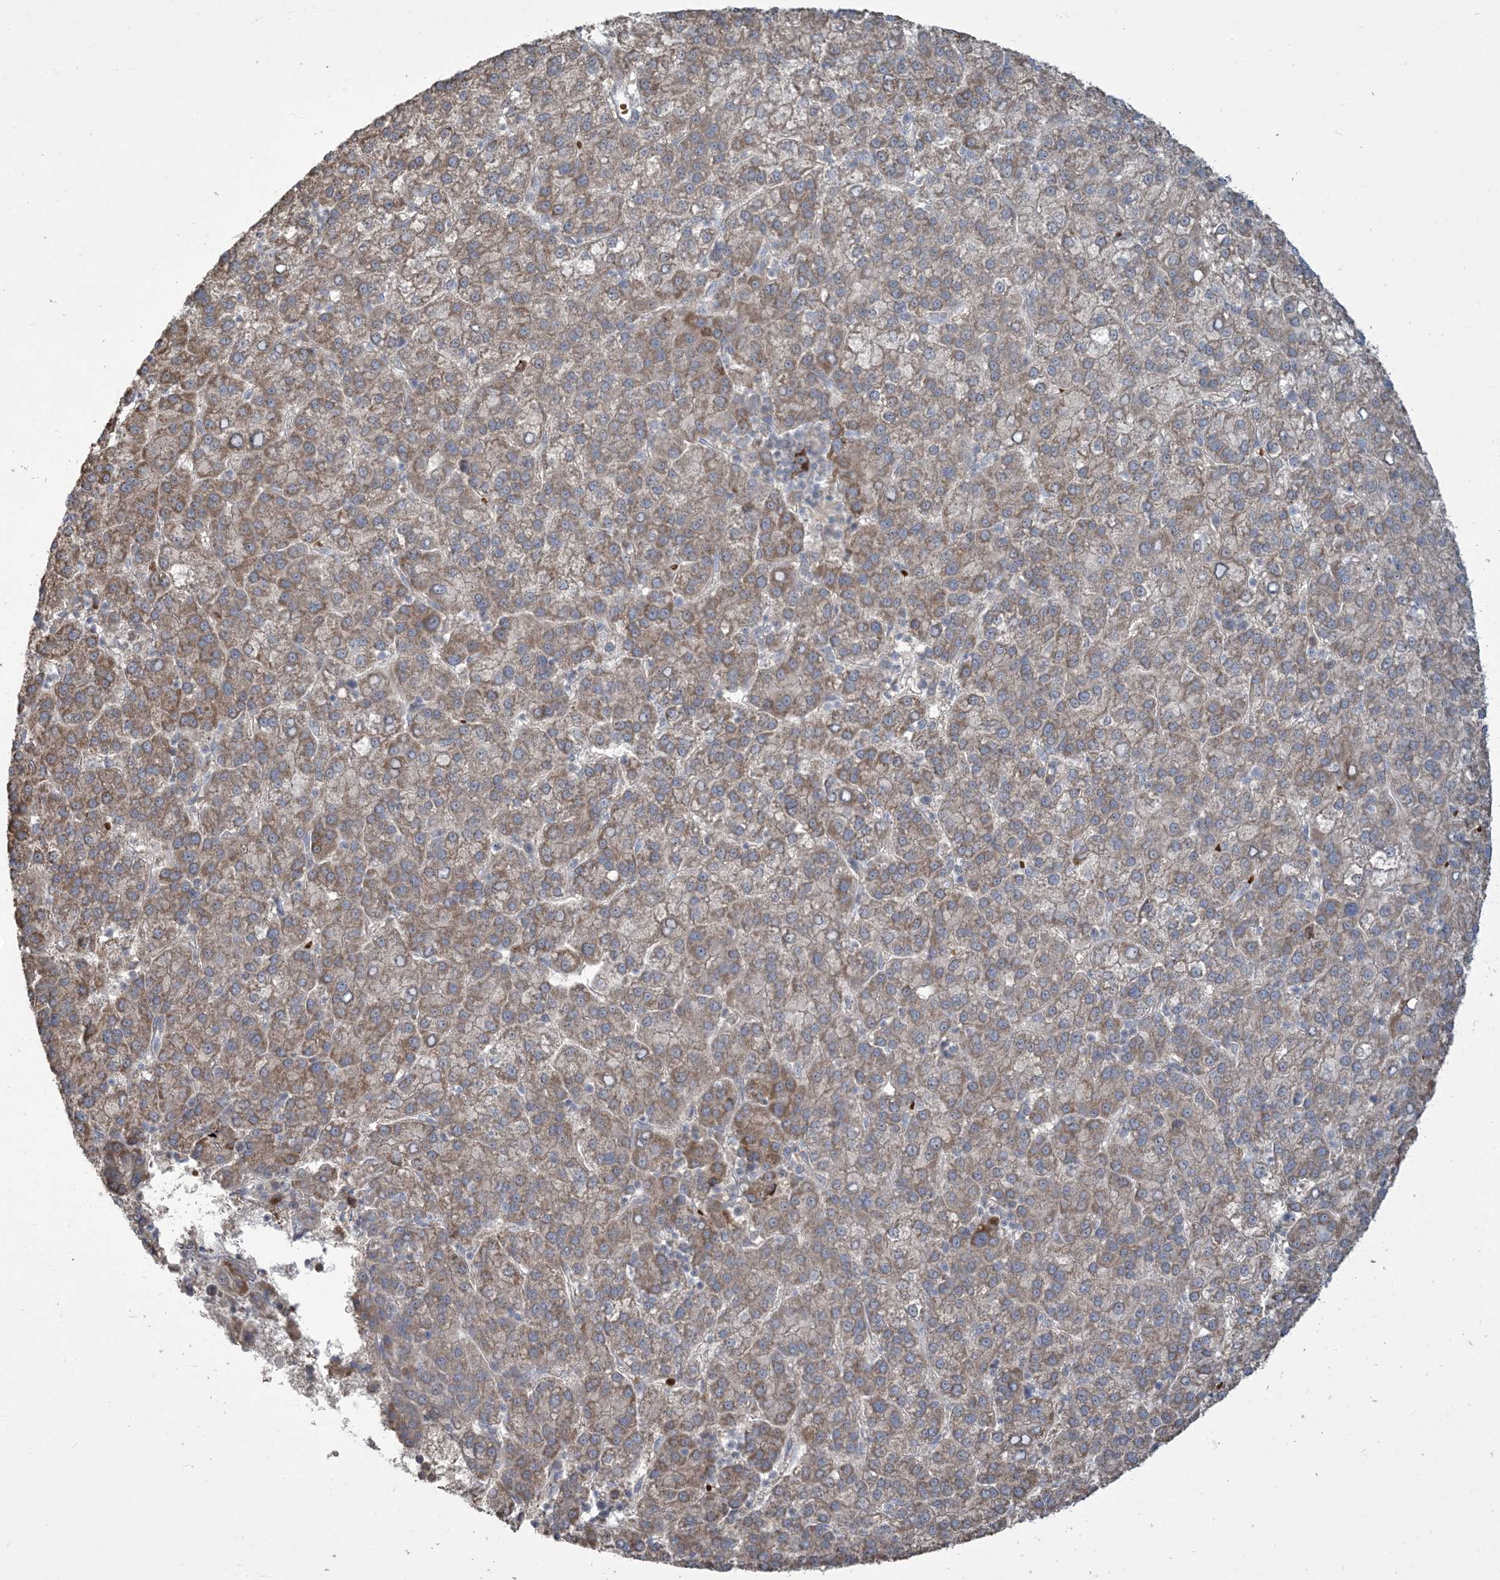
{"staining": {"intensity": "moderate", "quantity": "<25%", "location": "cytoplasmic/membranous"}, "tissue": "liver cancer", "cell_type": "Tumor cells", "image_type": "cancer", "snomed": [{"axis": "morphology", "description": "Carcinoma, Hepatocellular, NOS"}, {"axis": "topography", "description": "Liver"}], "caption": "An image of liver hepatocellular carcinoma stained for a protein shows moderate cytoplasmic/membranous brown staining in tumor cells. The protein is shown in brown color, while the nuclei are stained blue.", "gene": "KLHL18", "patient": {"sex": "female", "age": 58}}